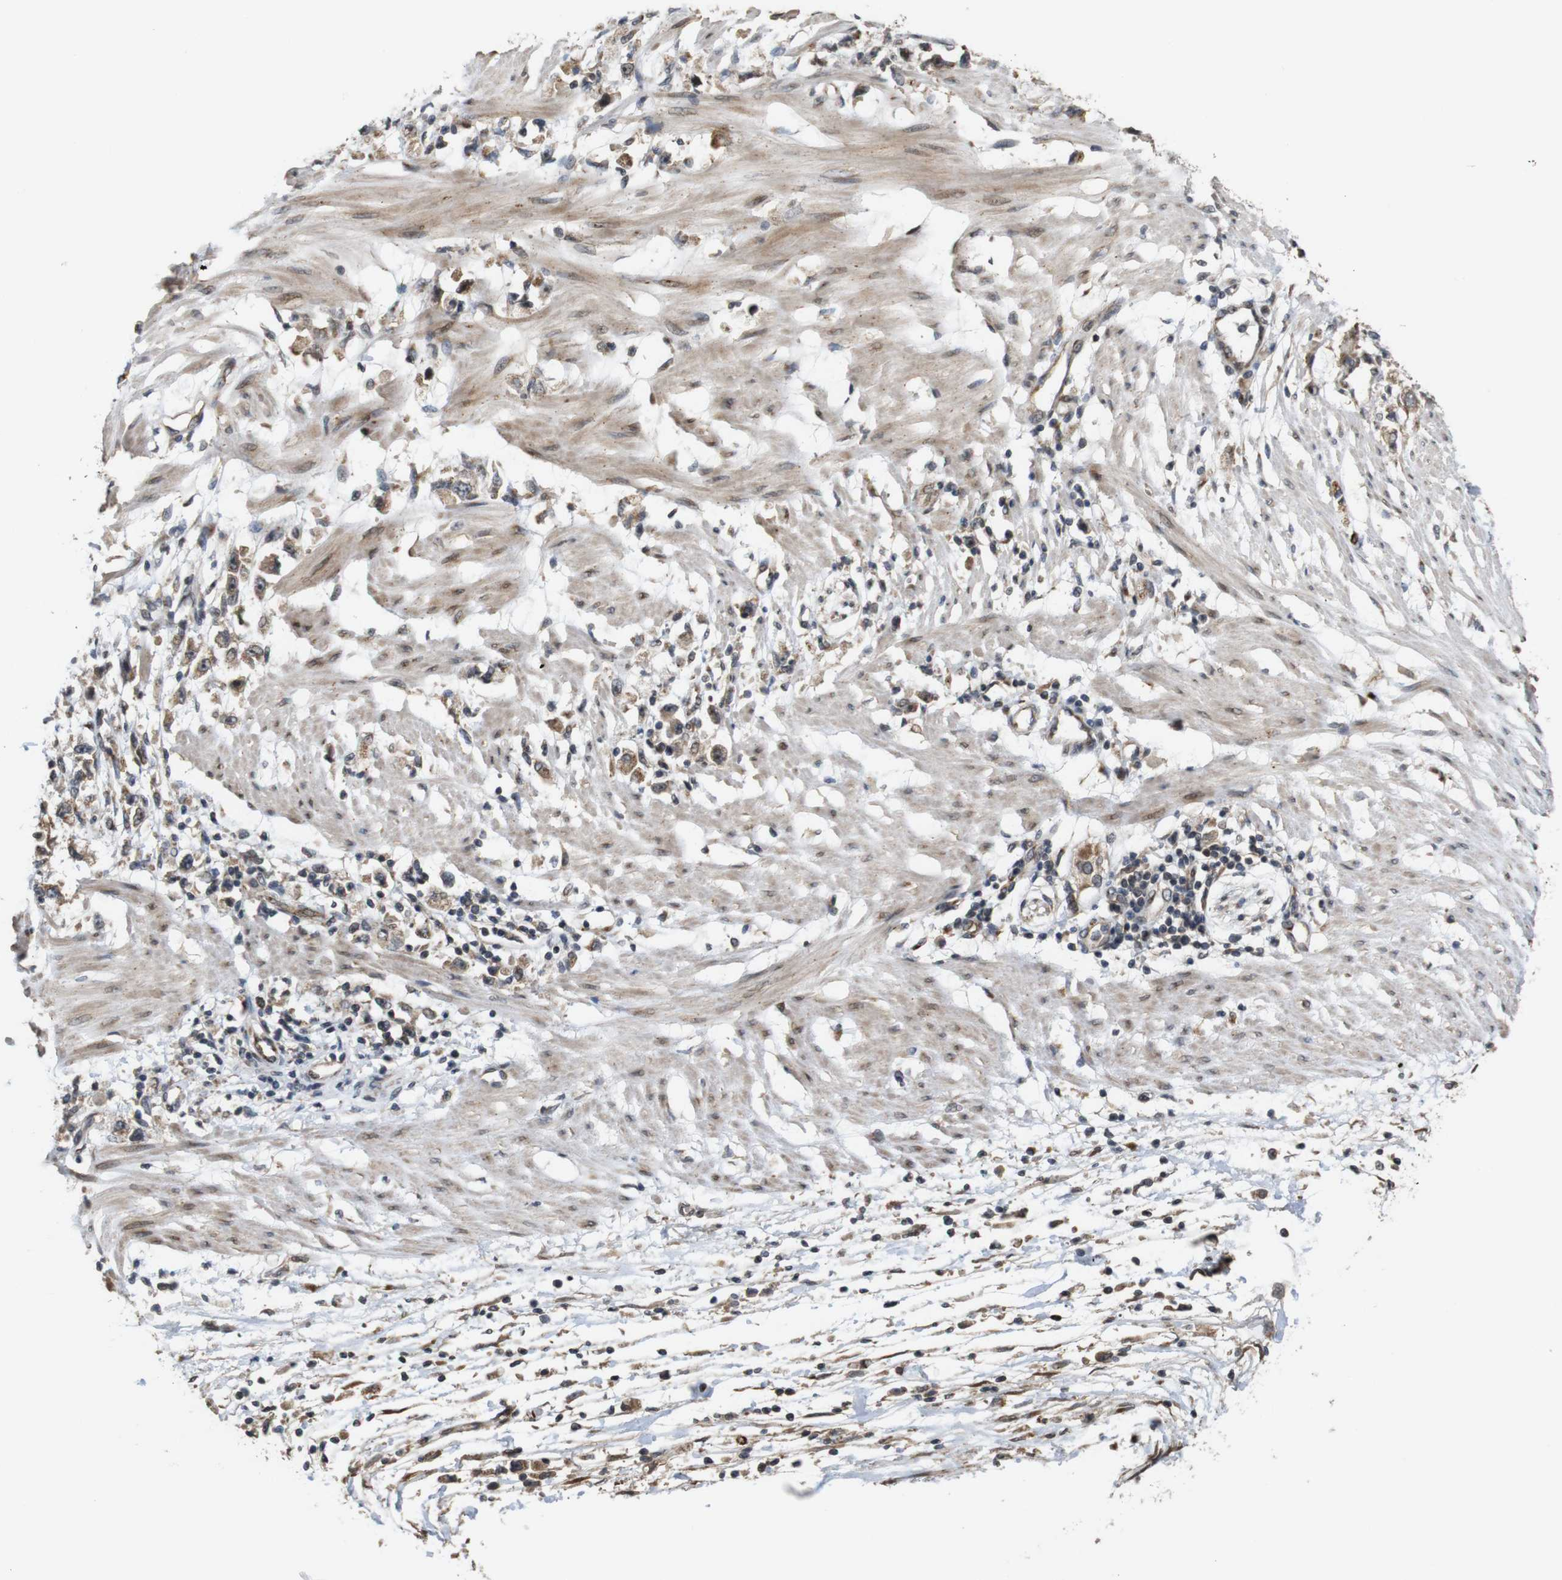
{"staining": {"intensity": "moderate", "quantity": ">75%", "location": "cytoplasmic/membranous"}, "tissue": "stomach cancer", "cell_type": "Tumor cells", "image_type": "cancer", "snomed": [{"axis": "morphology", "description": "Adenocarcinoma, NOS"}, {"axis": "topography", "description": "Stomach"}], "caption": "Protein expression analysis of stomach adenocarcinoma exhibits moderate cytoplasmic/membranous positivity in approximately >75% of tumor cells.", "gene": "EFCAB14", "patient": {"sex": "female", "age": 59}}